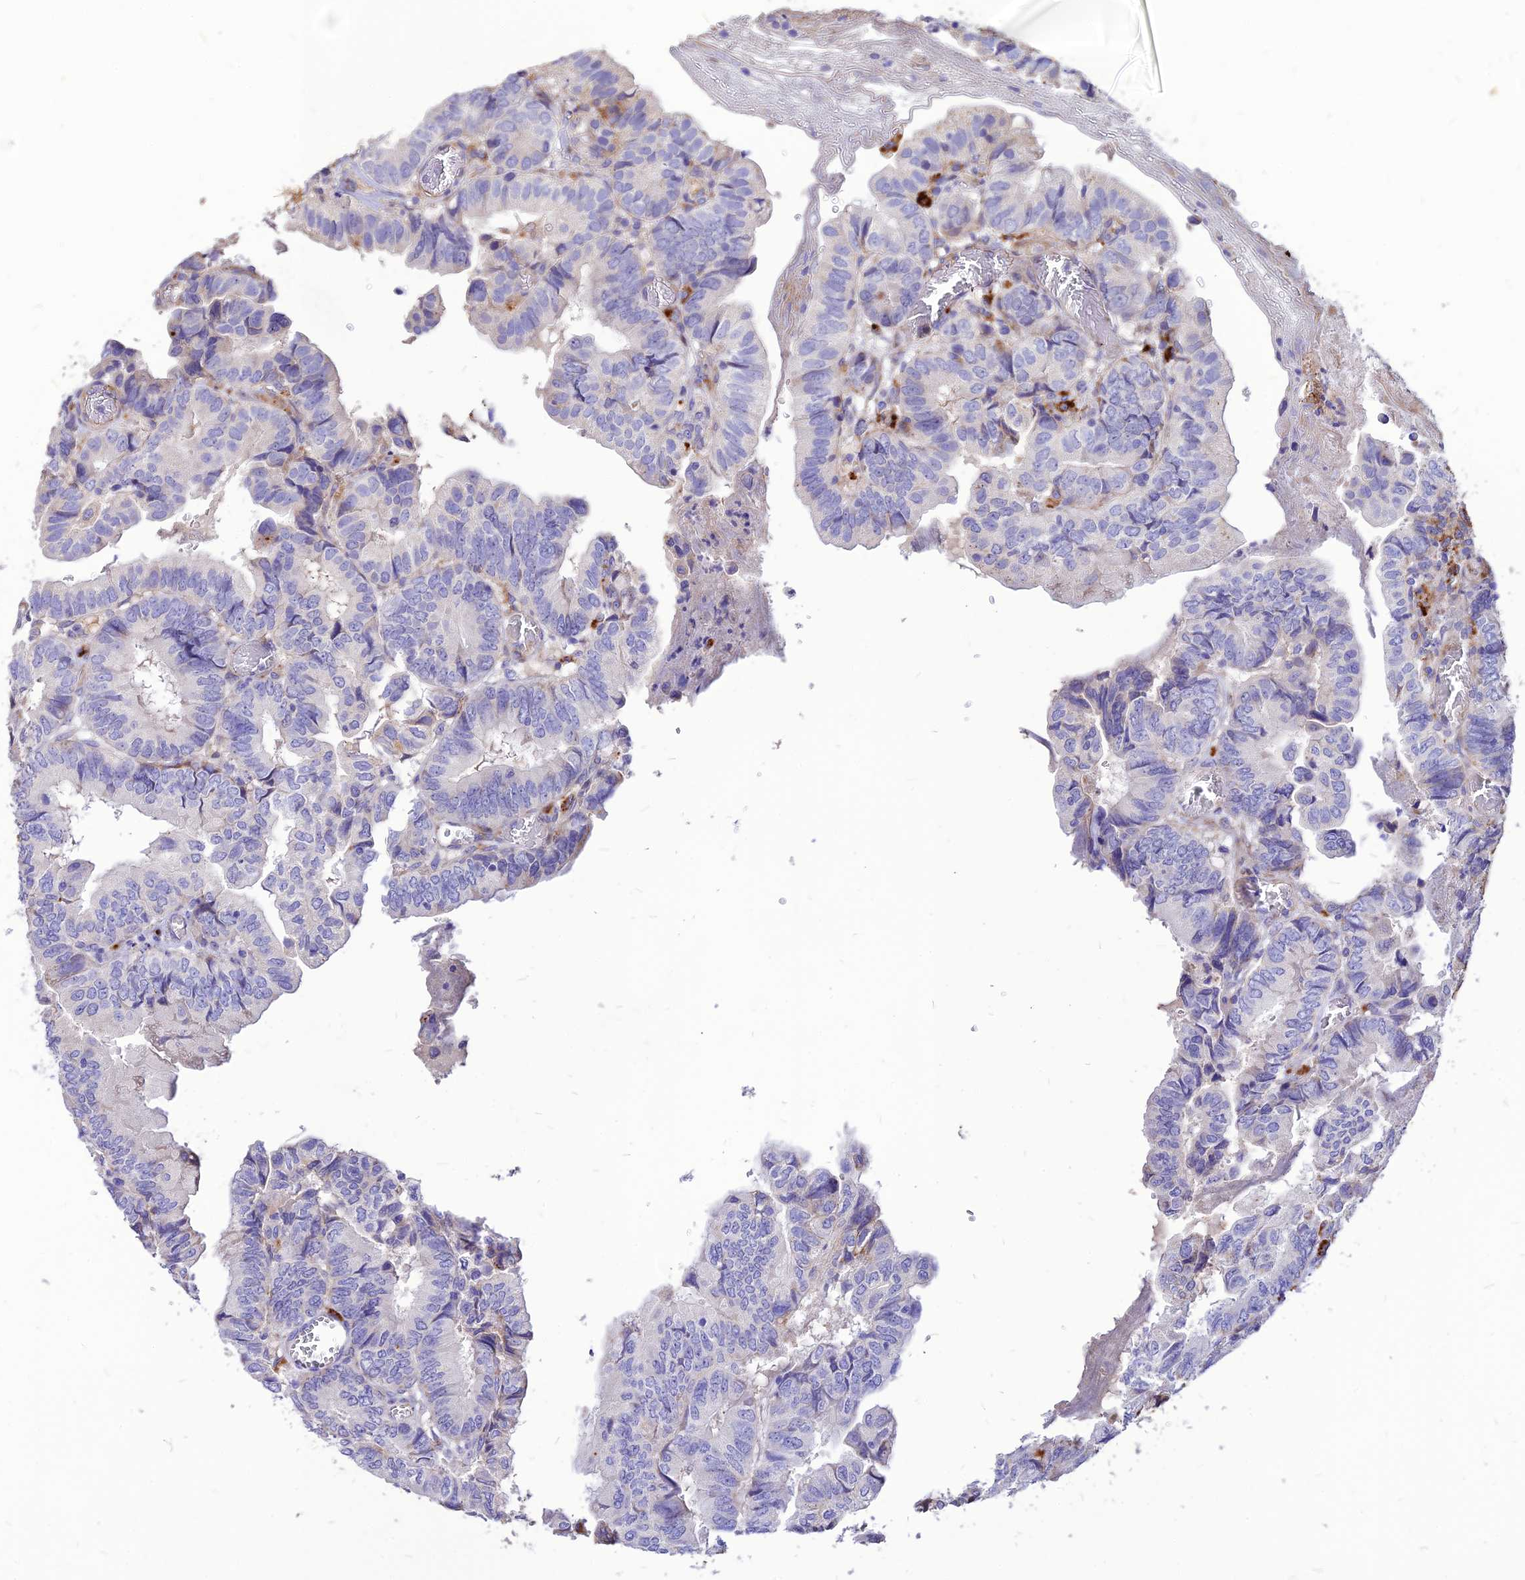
{"staining": {"intensity": "negative", "quantity": "none", "location": "none"}, "tissue": "colorectal cancer", "cell_type": "Tumor cells", "image_type": "cancer", "snomed": [{"axis": "morphology", "description": "Adenocarcinoma, NOS"}, {"axis": "topography", "description": "Colon"}], "caption": "This is an immunohistochemistry photomicrograph of human adenocarcinoma (colorectal). There is no staining in tumor cells.", "gene": "RIMOC1", "patient": {"sex": "male", "age": 85}}